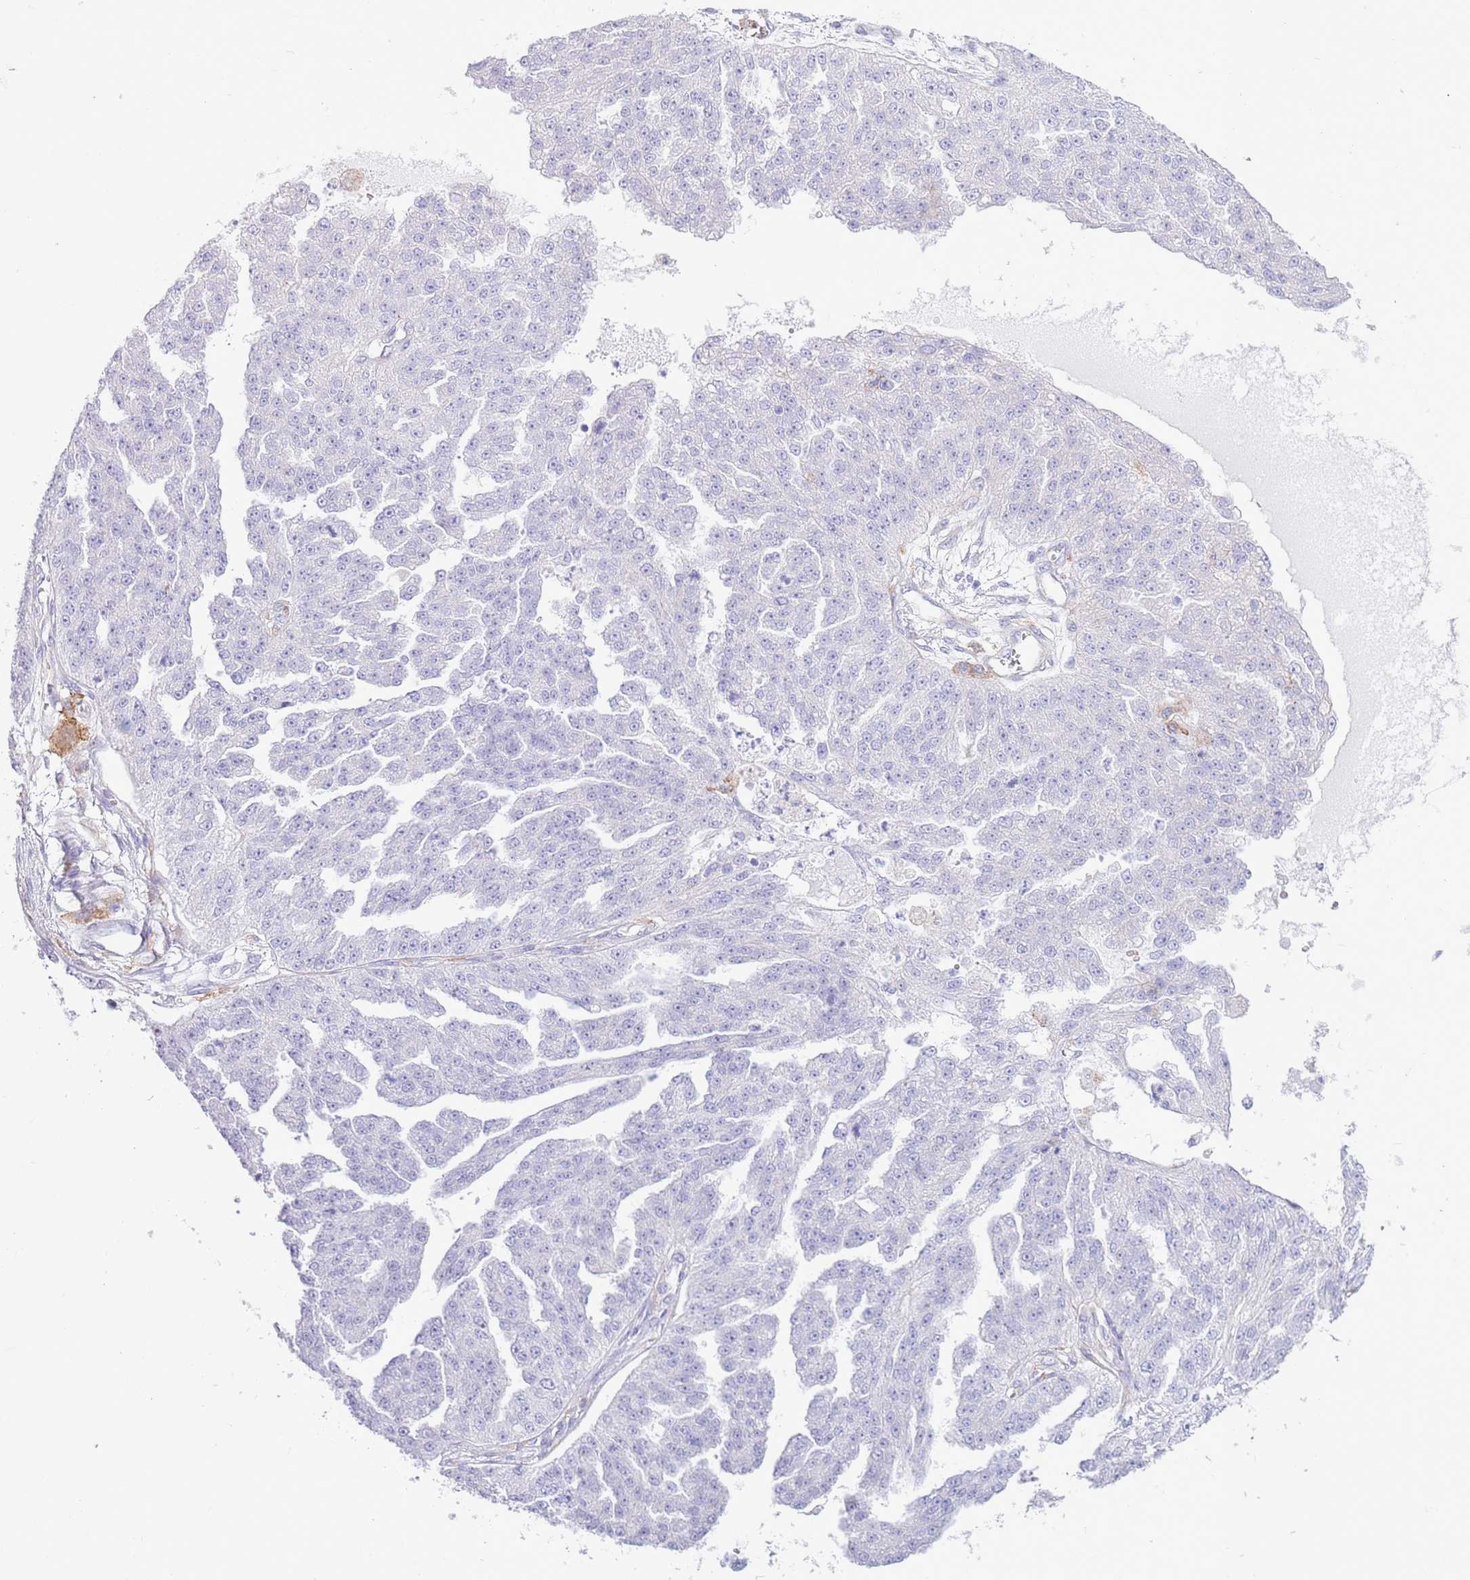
{"staining": {"intensity": "negative", "quantity": "none", "location": "none"}, "tissue": "ovarian cancer", "cell_type": "Tumor cells", "image_type": "cancer", "snomed": [{"axis": "morphology", "description": "Cystadenocarcinoma, serous, NOS"}, {"axis": "topography", "description": "Ovary"}], "caption": "Tumor cells are negative for protein expression in human ovarian cancer. Brightfield microscopy of immunohistochemistry stained with DAB (brown) and hematoxylin (blue), captured at high magnification.", "gene": "SNX6", "patient": {"sex": "female", "age": 58}}